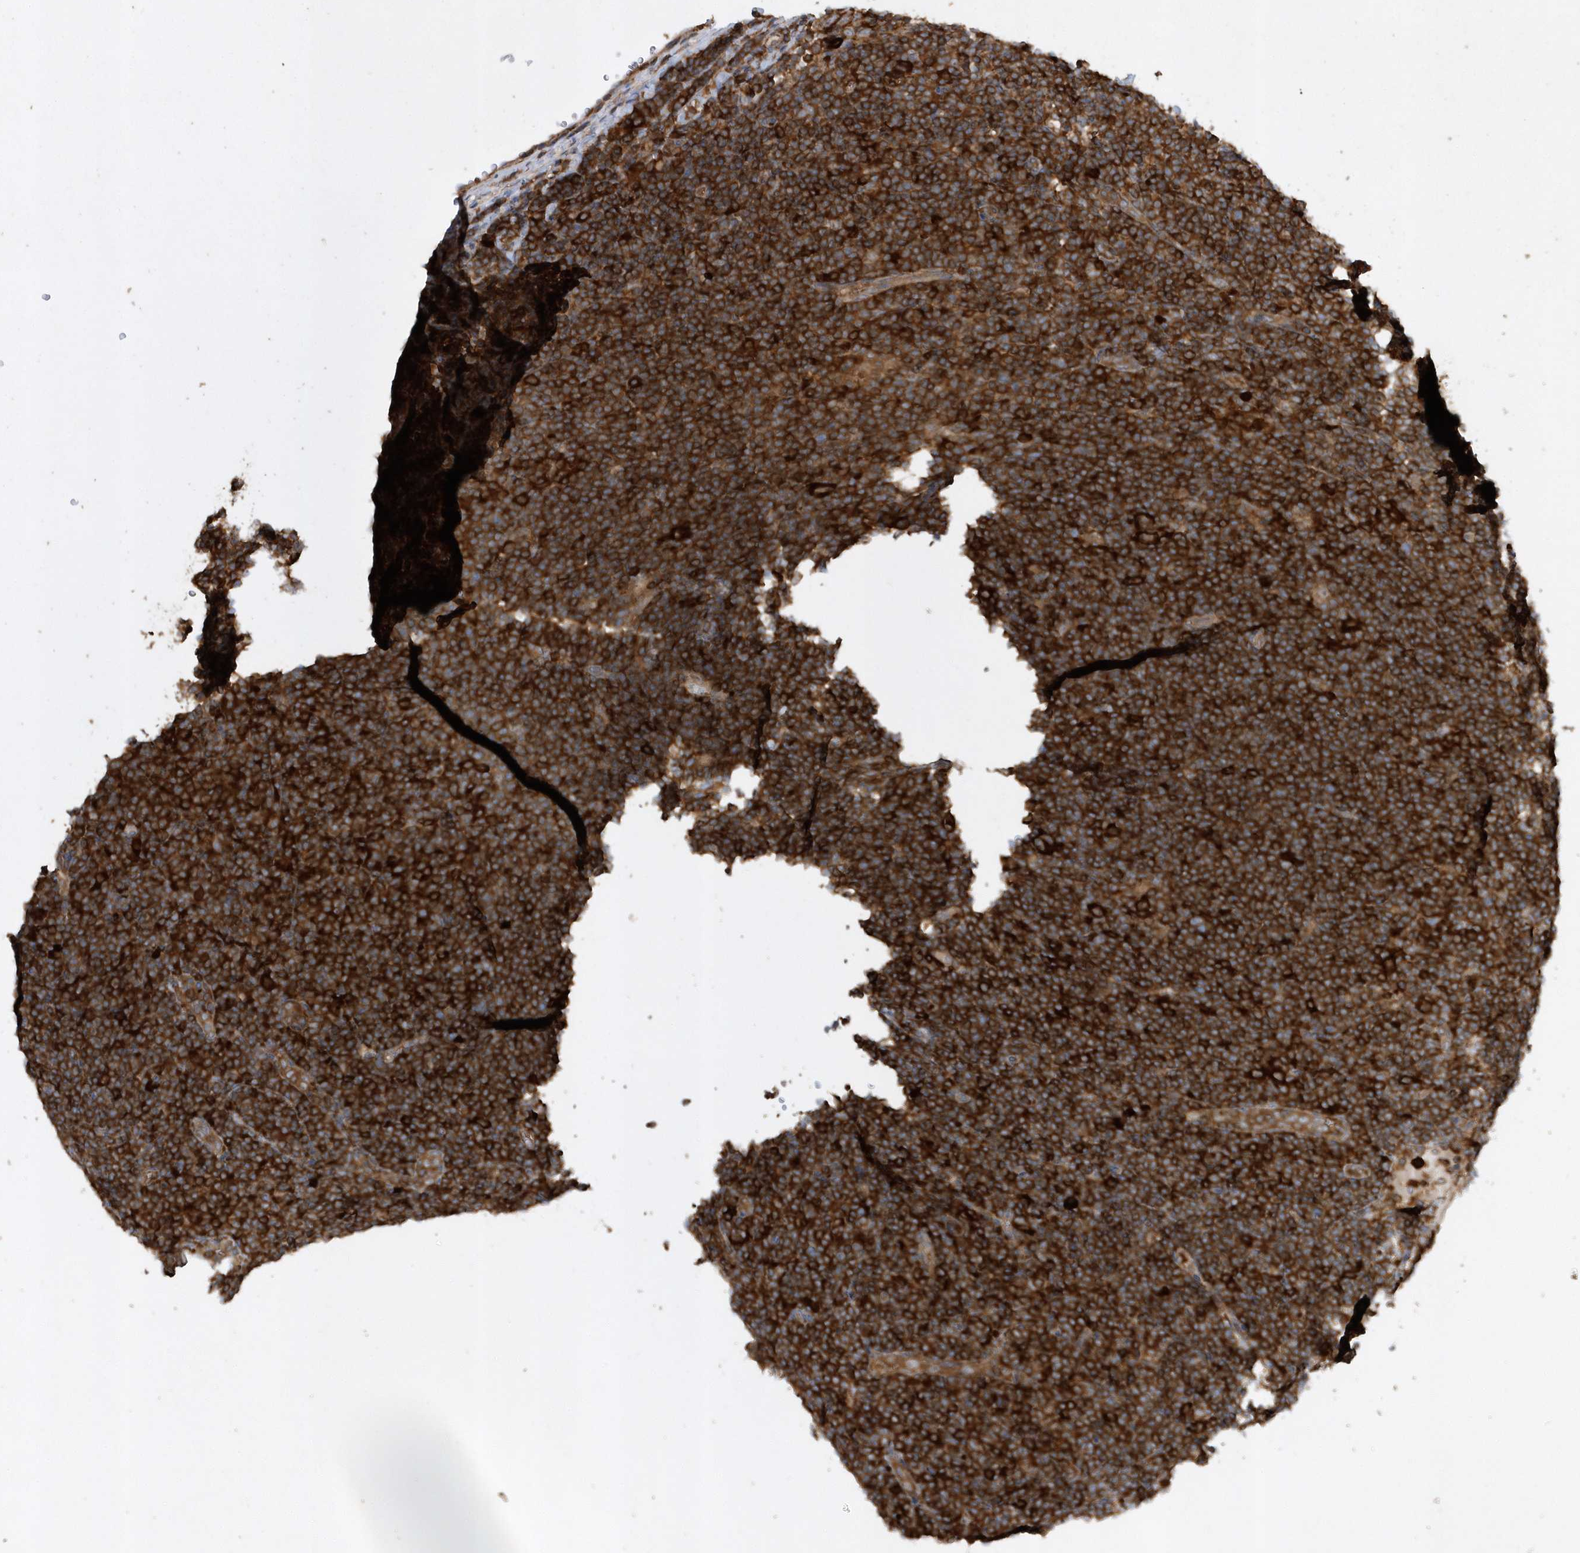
{"staining": {"intensity": "weak", "quantity": "25%-75%", "location": "cytoplasmic/membranous"}, "tissue": "lymphoma", "cell_type": "Tumor cells", "image_type": "cancer", "snomed": [{"axis": "morphology", "description": "Hodgkin's disease, NOS"}, {"axis": "topography", "description": "Lymph node"}], "caption": "Human lymphoma stained with a brown dye reveals weak cytoplasmic/membranous positive positivity in approximately 25%-75% of tumor cells.", "gene": "PAICS", "patient": {"sex": "female", "age": 57}}